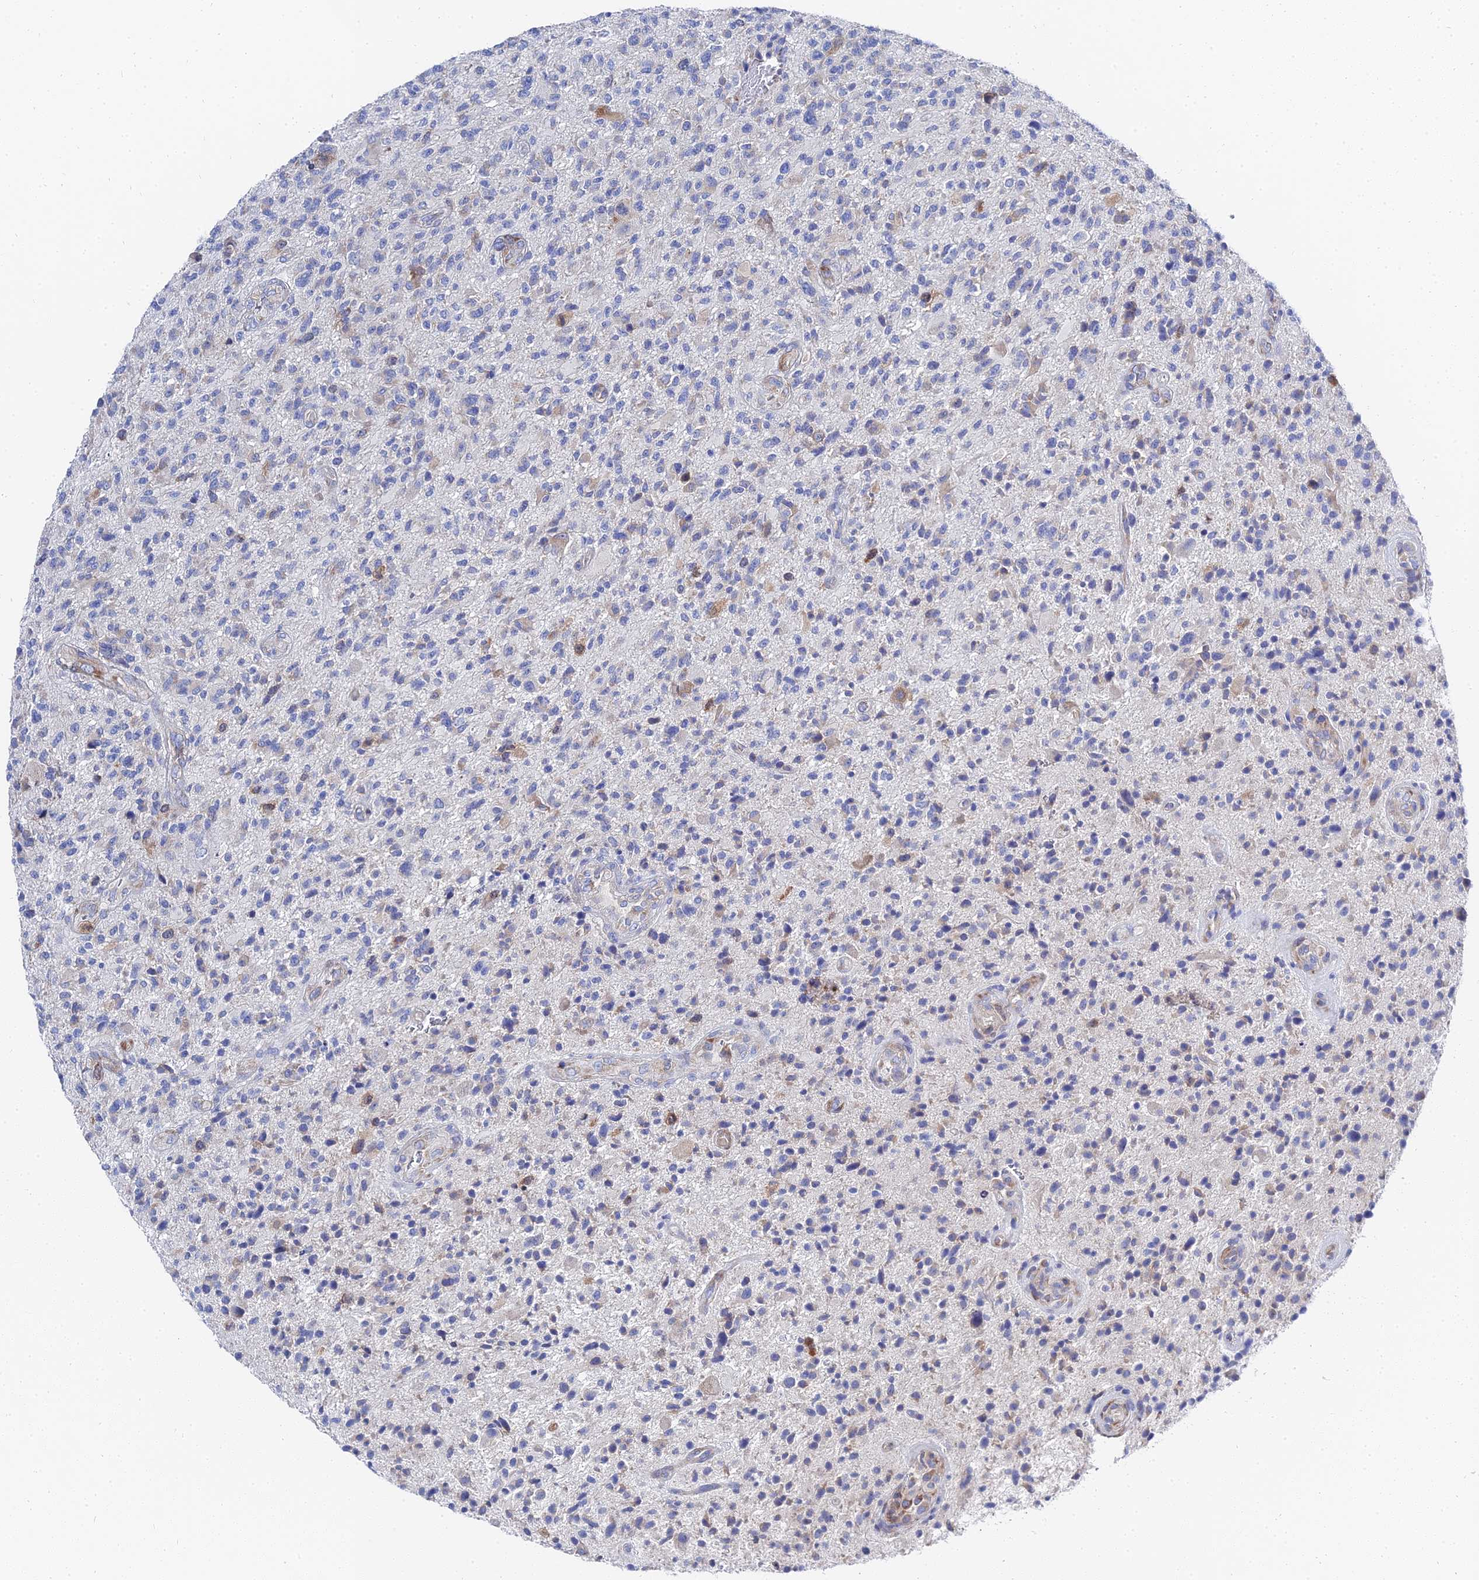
{"staining": {"intensity": "negative", "quantity": "none", "location": "none"}, "tissue": "glioma", "cell_type": "Tumor cells", "image_type": "cancer", "snomed": [{"axis": "morphology", "description": "Glioma, malignant, High grade"}, {"axis": "topography", "description": "Brain"}], "caption": "A high-resolution micrograph shows immunohistochemistry staining of glioma, which demonstrates no significant positivity in tumor cells. (DAB (3,3'-diaminobenzidine) immunohistochemistry with hematoxylin counter stain).", "gene": "PTTG1", "patient": {"sex": "male", "age": 47}}